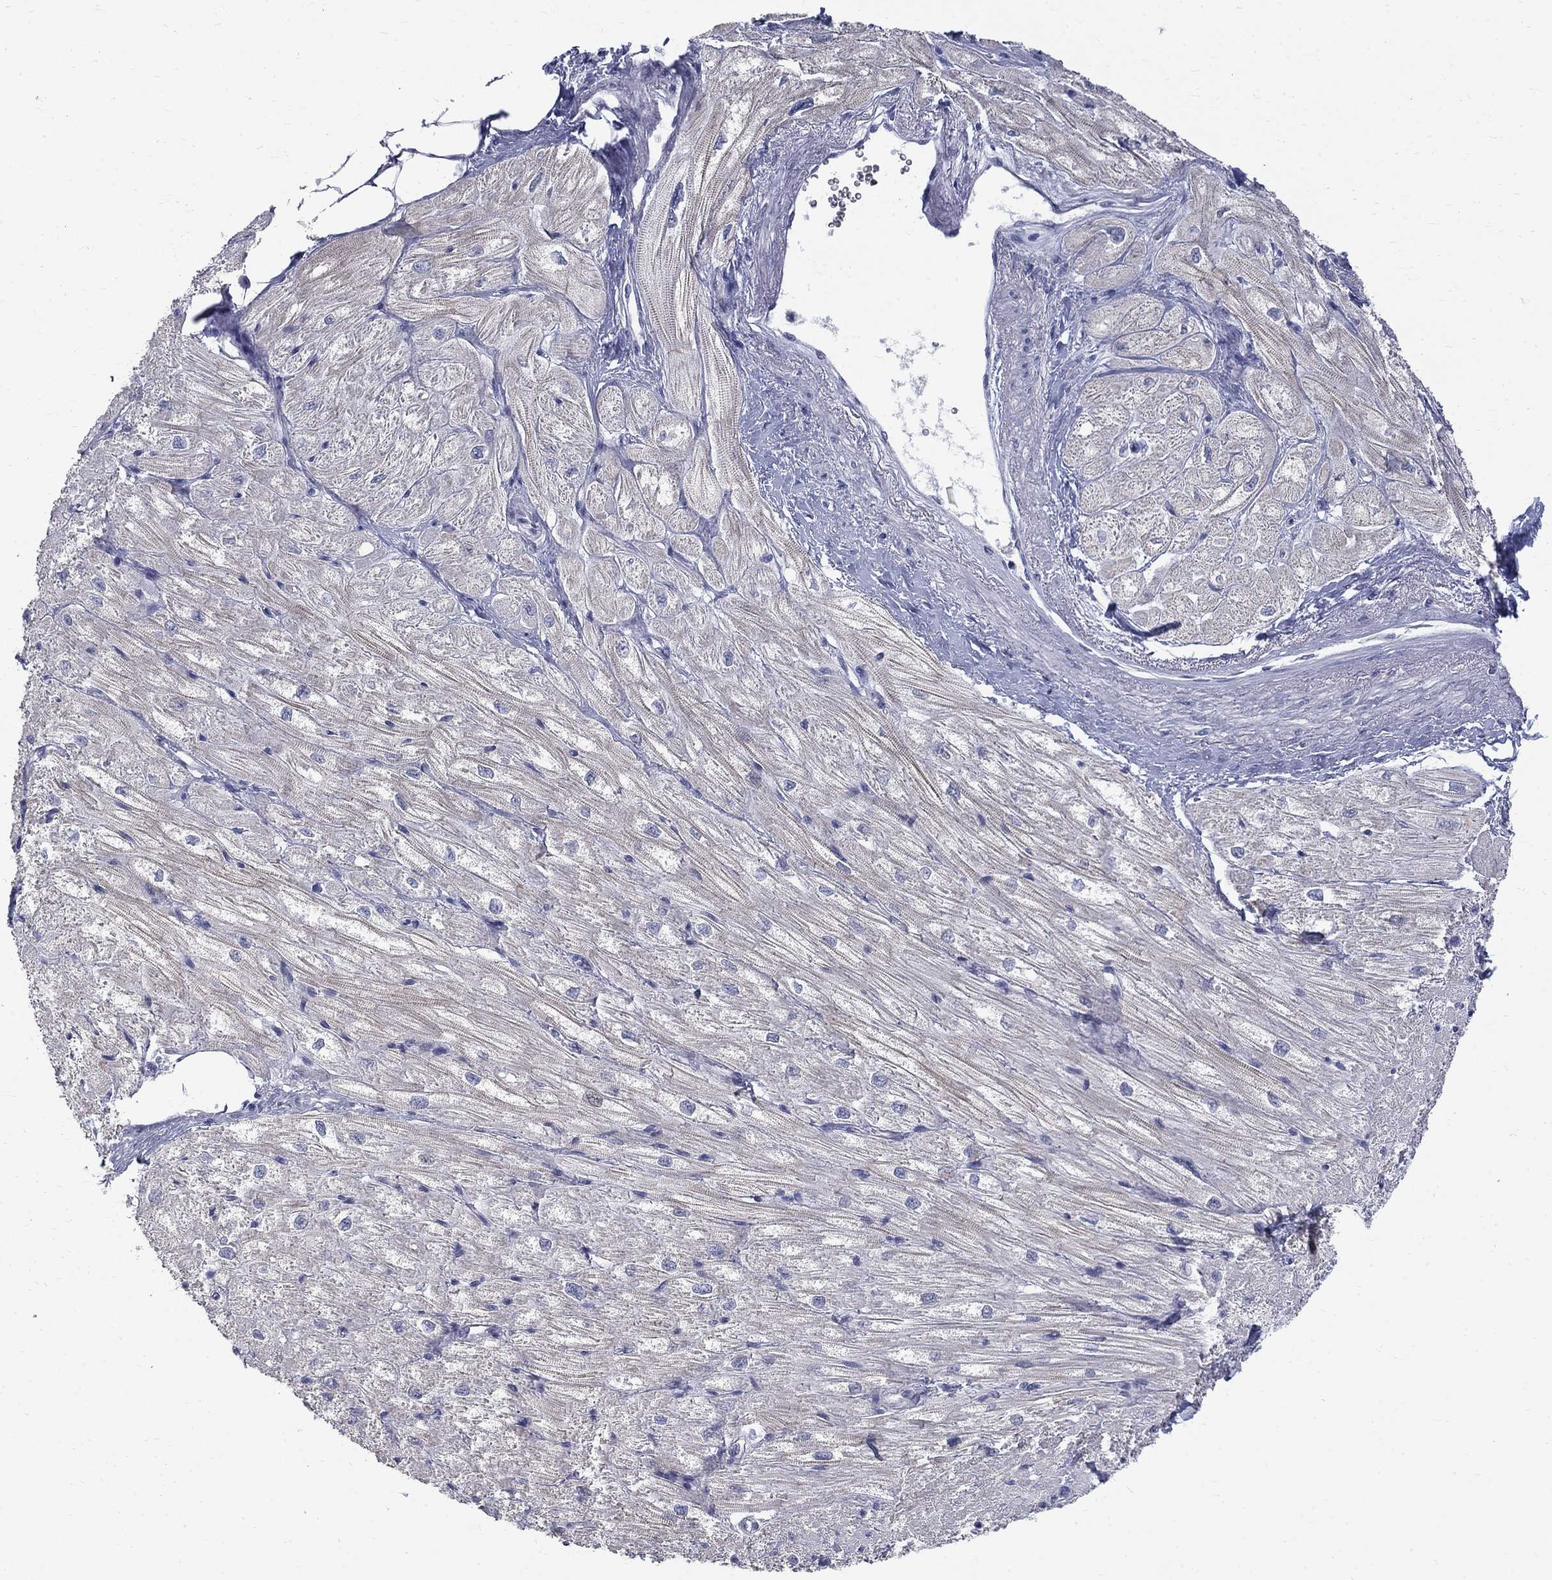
{"staining": {"intensity": "negative", "quantity": "none", "location": "none"}, "tissue": "heart muscle", "cell_type": "Cardiomyocytes", "image_type": "normal", "snomed": [{"axis": "morphology", "description": "Normal tissue, NOS"}, {"axis": "topography", "description": "Heart"}], "caption": "An IHC micrograph of unremarkable heart muscle is shown. There is no staining in cardiomyocytes of heart muscle.", "gene": "CTNND2", "patient": {"sex": "male", "age": 57}}